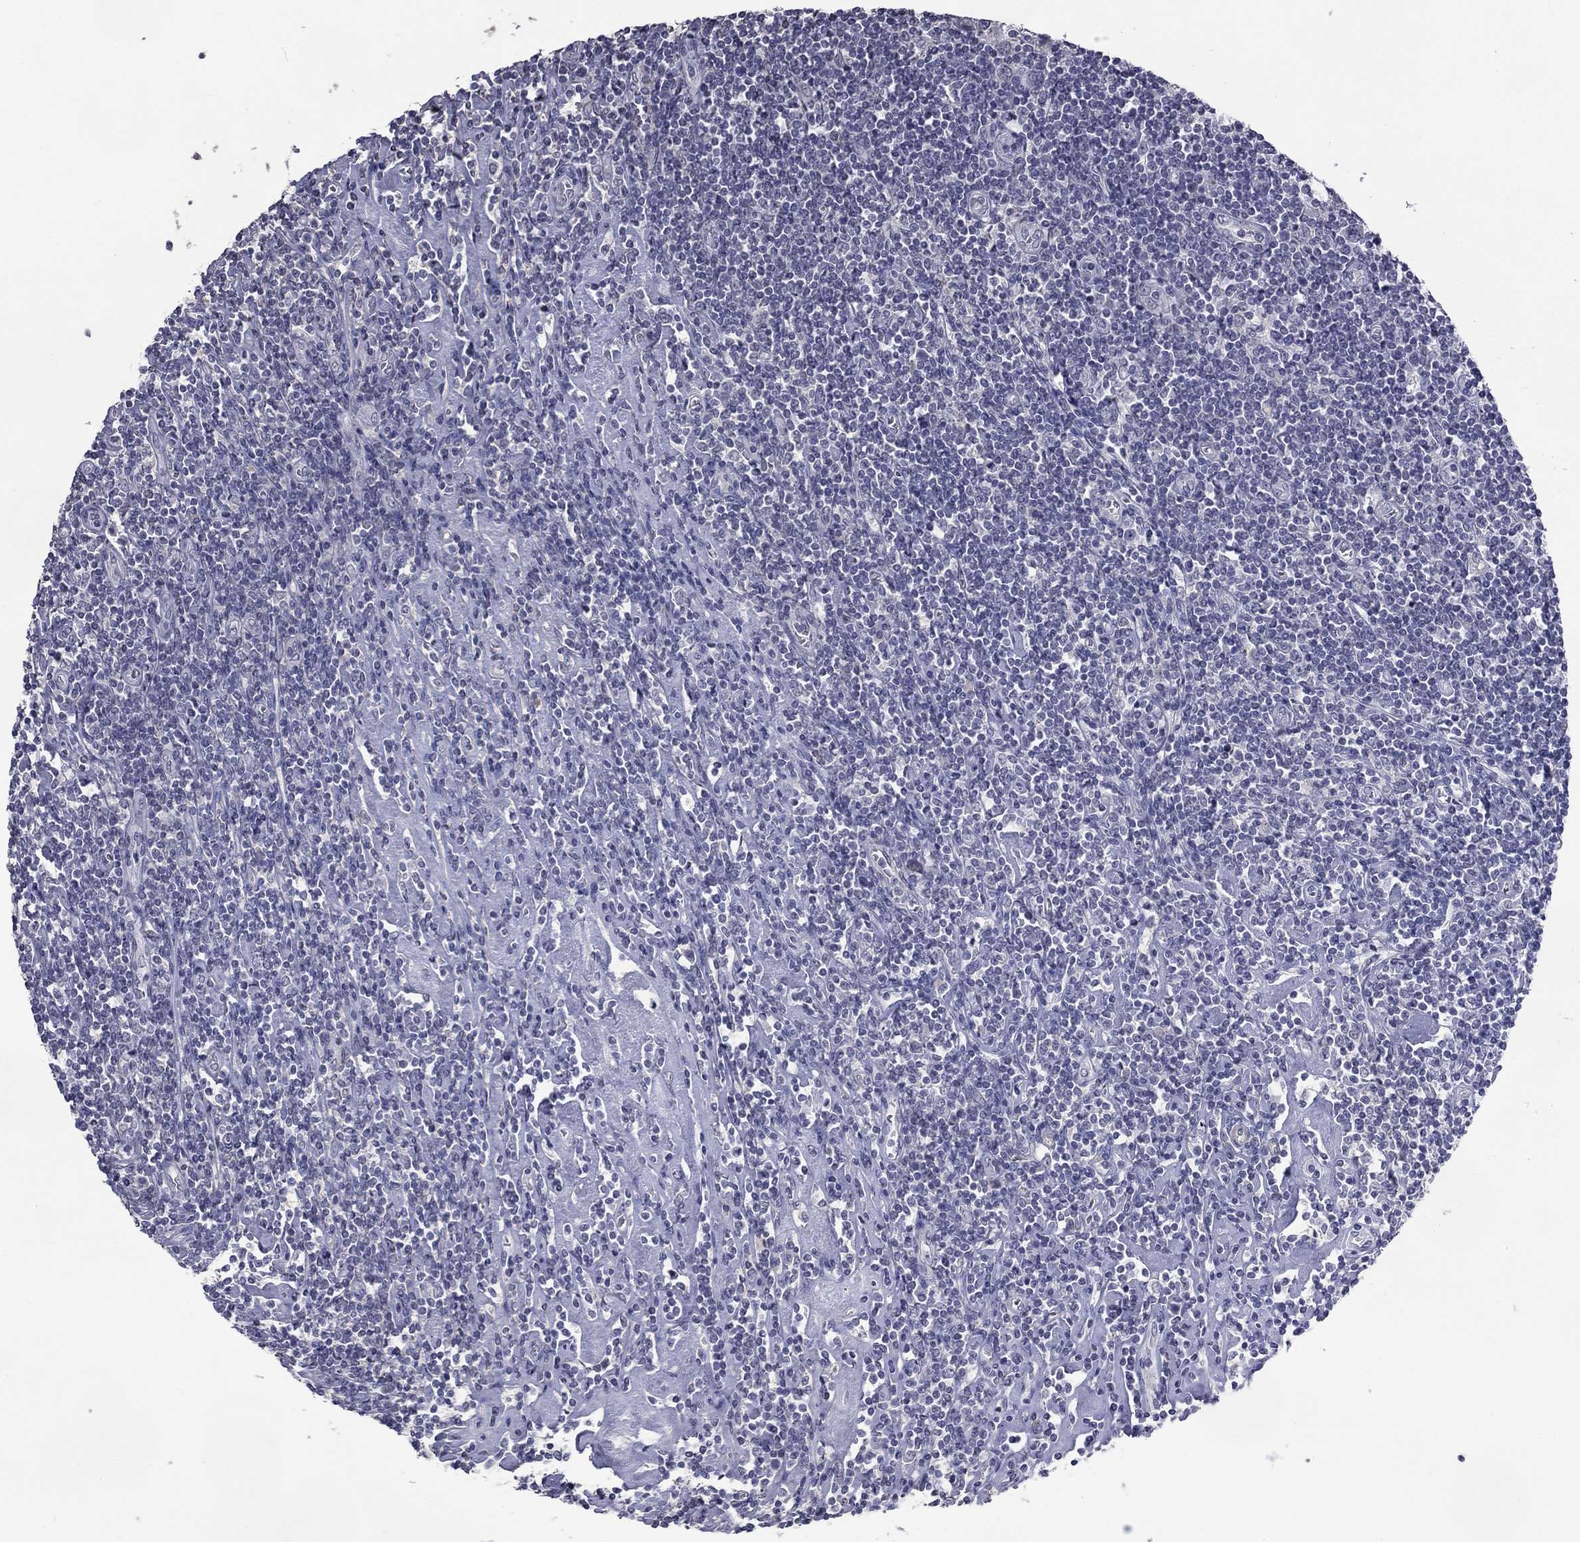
{"staining": {"intensity": "negative", "quantity": "none", "location": "none"}, "tissue": "lymphoma", "cell_type": "Tumor cells", "image_type": "cancer", "snomed": [{"axis": "morphology", "description": "Hodgkin's disease, NOS"}, {"axis": "topography", "description": "Lymph node"}], "caption": "Tumor cells show no significant staining in Hodgkin's disease. (DAB IHC, high magnification).", "gene": "IP6K3", "patient": {"sex": "male", "age": 40}}